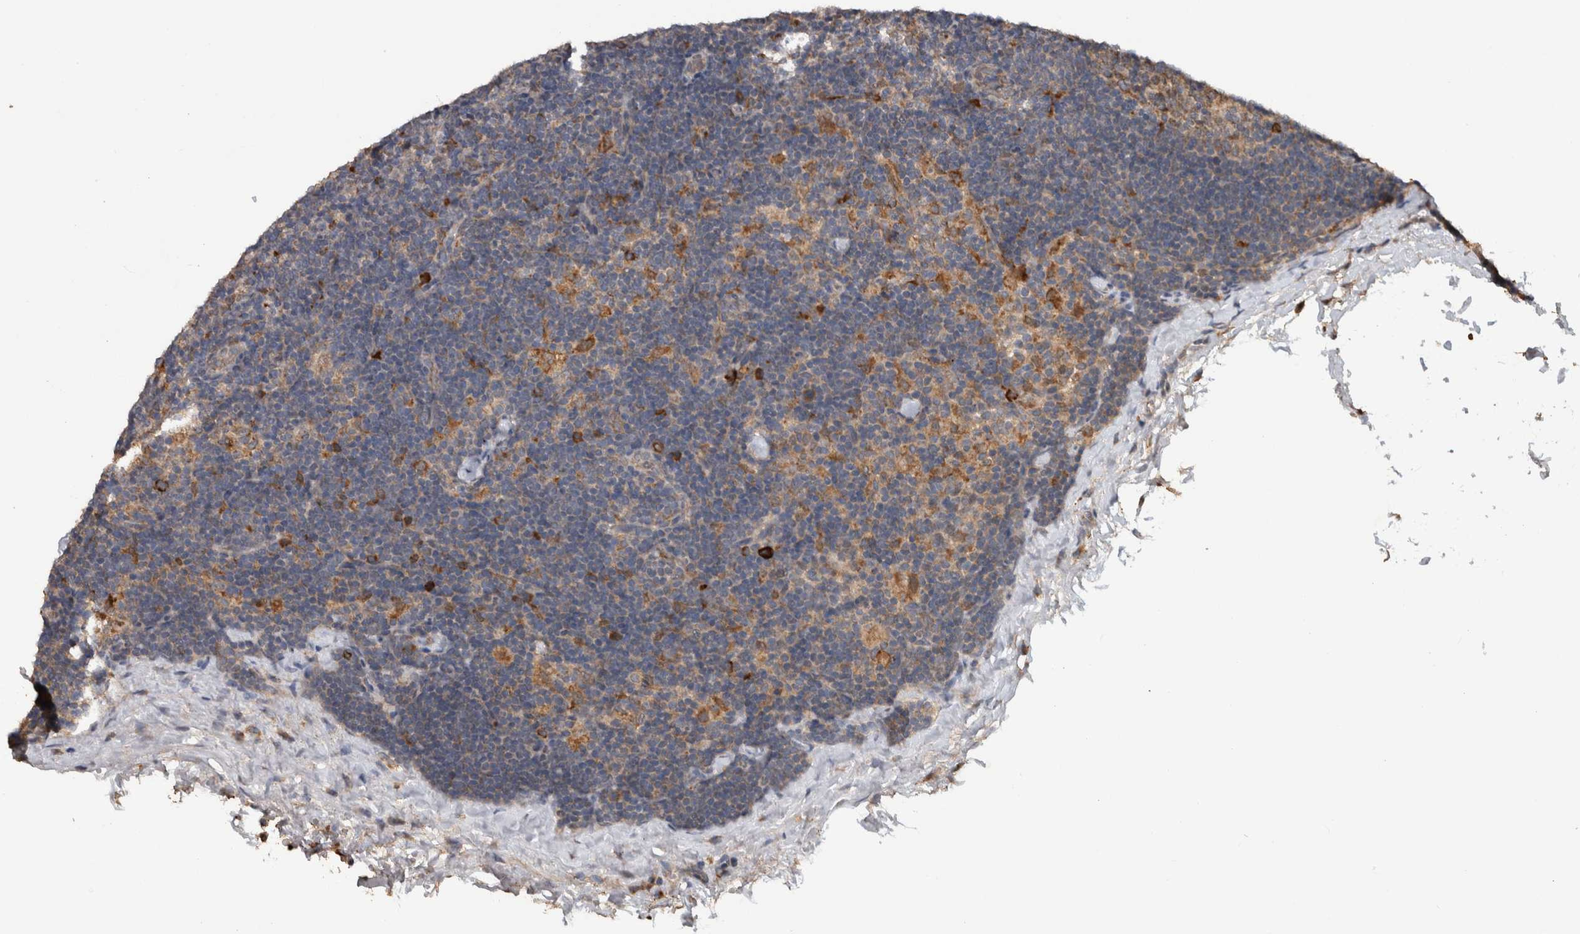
{"staining": {"intensity": "moderate", "quantity": ">75%", "location": "cytoplasmic/membranous"}, "tissue": "lymph node", "cell_type": "Germinal center cells", "image_type": "normal", "snomed": [{"axis": "morphology", "description": "Normal tissue, NOS"}, {"axis": "topography", "description": "Lymph node"}], "caption": "DAB immunohistochemical staining of benign lymph node reveals moderate cytoplasmic/membranous protein staining in about >75% of germinal center cells. (Brightfield microscopy of DAB IHC at high magnification).", "gene": "ADGRL3", "patient": {"sex": "female", "age": 22}}